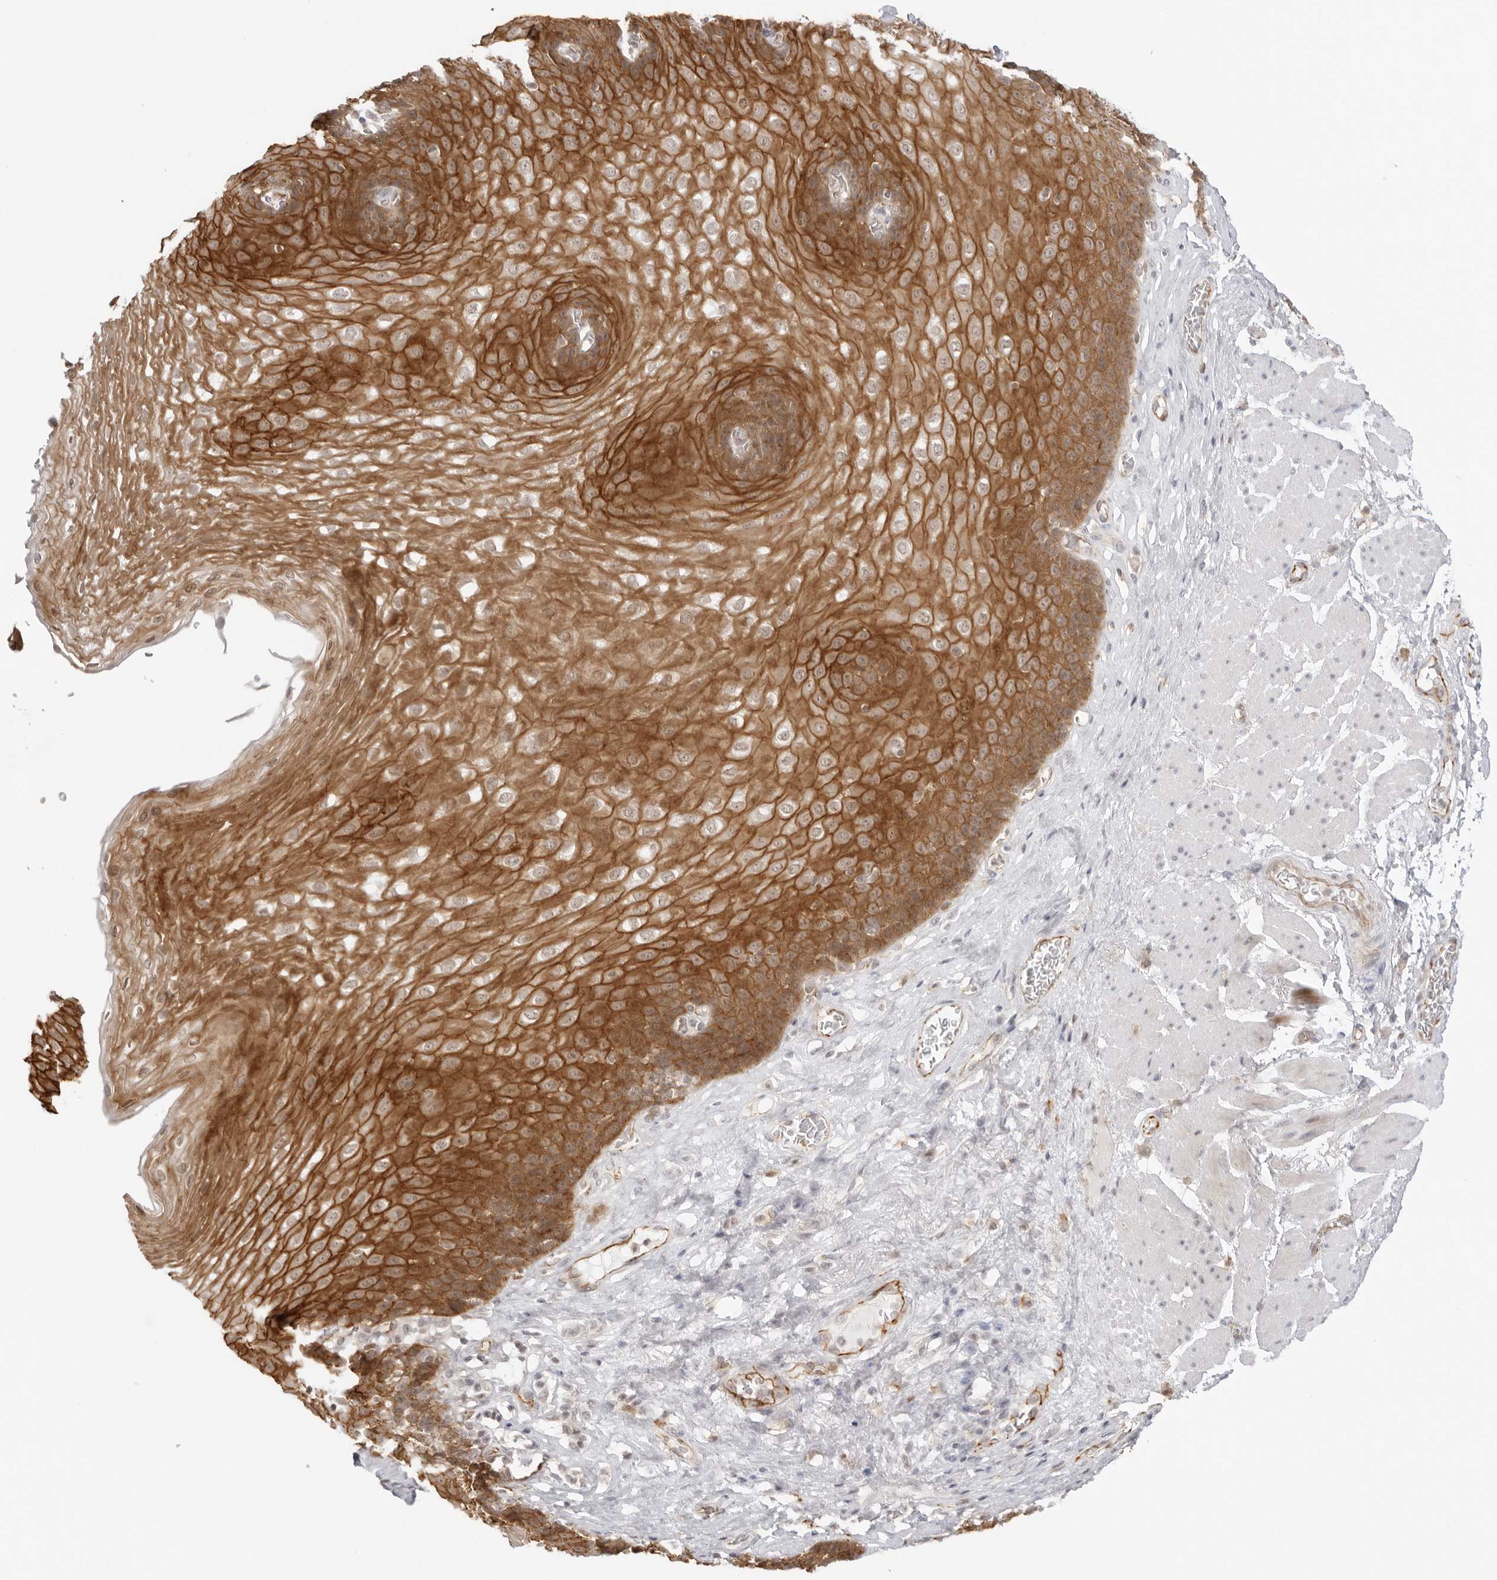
{"staining": {"intensity": "strong", "quantity": ">75%", "location": "cytoplasmic/membranous"}, "tissue": "esophagus", "cell_type": "Squamous epithelial cells", "image_type": "normal", "snomed": [{"axis": "morphology", "description": "Normal tissue, NOS"}, {"axis": "topography", "description": "Esophagus"}], "caption": "Immunohistochemistry (DAB) staining of unremarkable human esophagus demonstrates strong cytoplasmic/membranous protein expression in approximately >75% of squamous epithelial cells. The staining was performed using DAB, with brown indicating positive protein expression. Nuclei are stained blue with hematoxylin.", "gene": "TRAPPC3", "patient": {"sex": "female", "age": 66}}